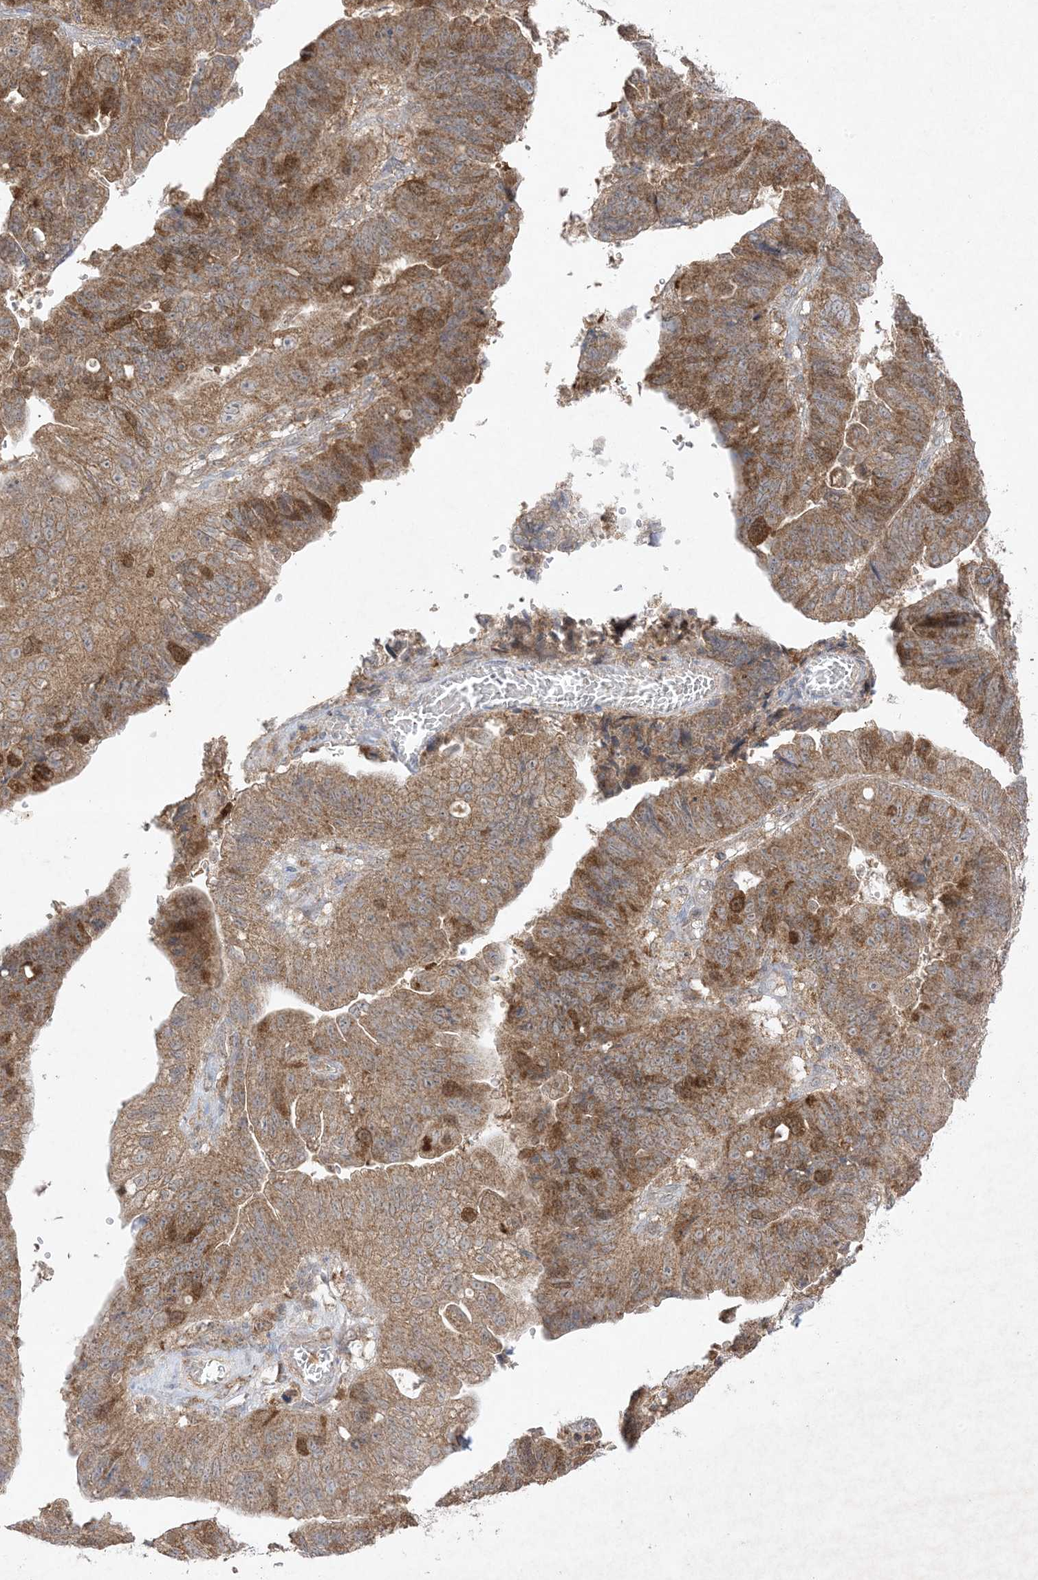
{"staining": {"intensity": "moderate", "quantity": ">75%", "location": "cytoplasmic/membranous"}, "tissue": "stomach cancer", "cell_type": "Tumor cells", "image_type": "cancer", "snomed": [{"axis": "morphology", "description": "Adenocarcinoma, NOS"}, {"axis": "topography", "description": "Stomach"}], "caption": "Human stomach cancer (adenocarcinoma) stained for a protein (brown) reveals moderate cytoplasmic/membranous positive expression in about >75% of tumor cells.", "gene": "UBE2C", "patient": {"sex": "male", "age": 59}}